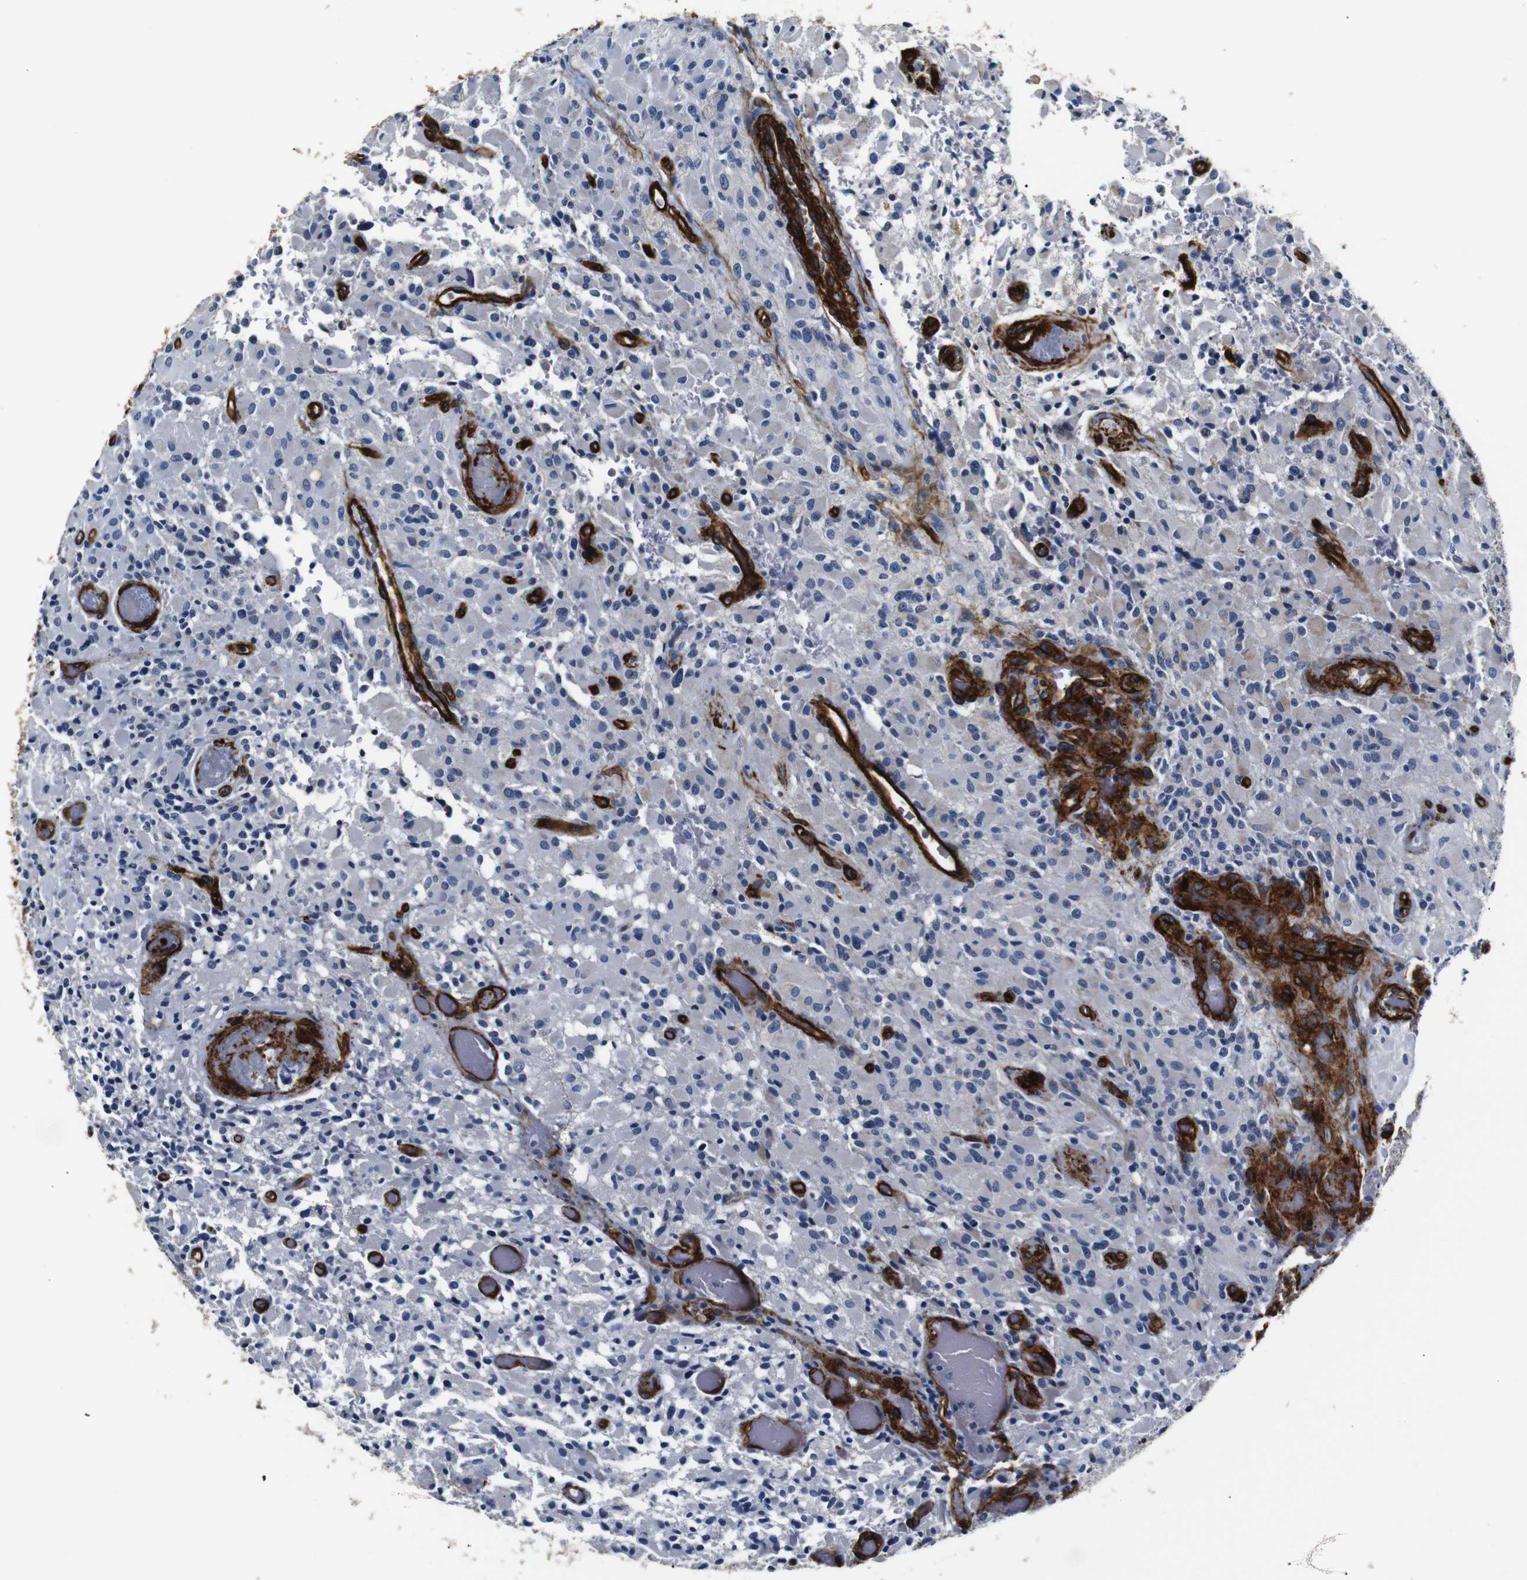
{"staining": {"intensity": "negative", "quantity": "none", "location": "none"}, "tissue": "glioma", "cell_type": "Tumor cells", "image_type": "cancer", "snomed": [{"axis": "morphology", "description": "Glioma, malignant, High grade"}, {"axis": "topography", "description": "Brain"}], "caption": "The photomicrograph reveals no significant expression in tumor cells of glioma. (DAB immunohistochemistry with hematoxylin counter stain).", "gene": "CAV2", "patient": {"sex": "male", "age": 71}}